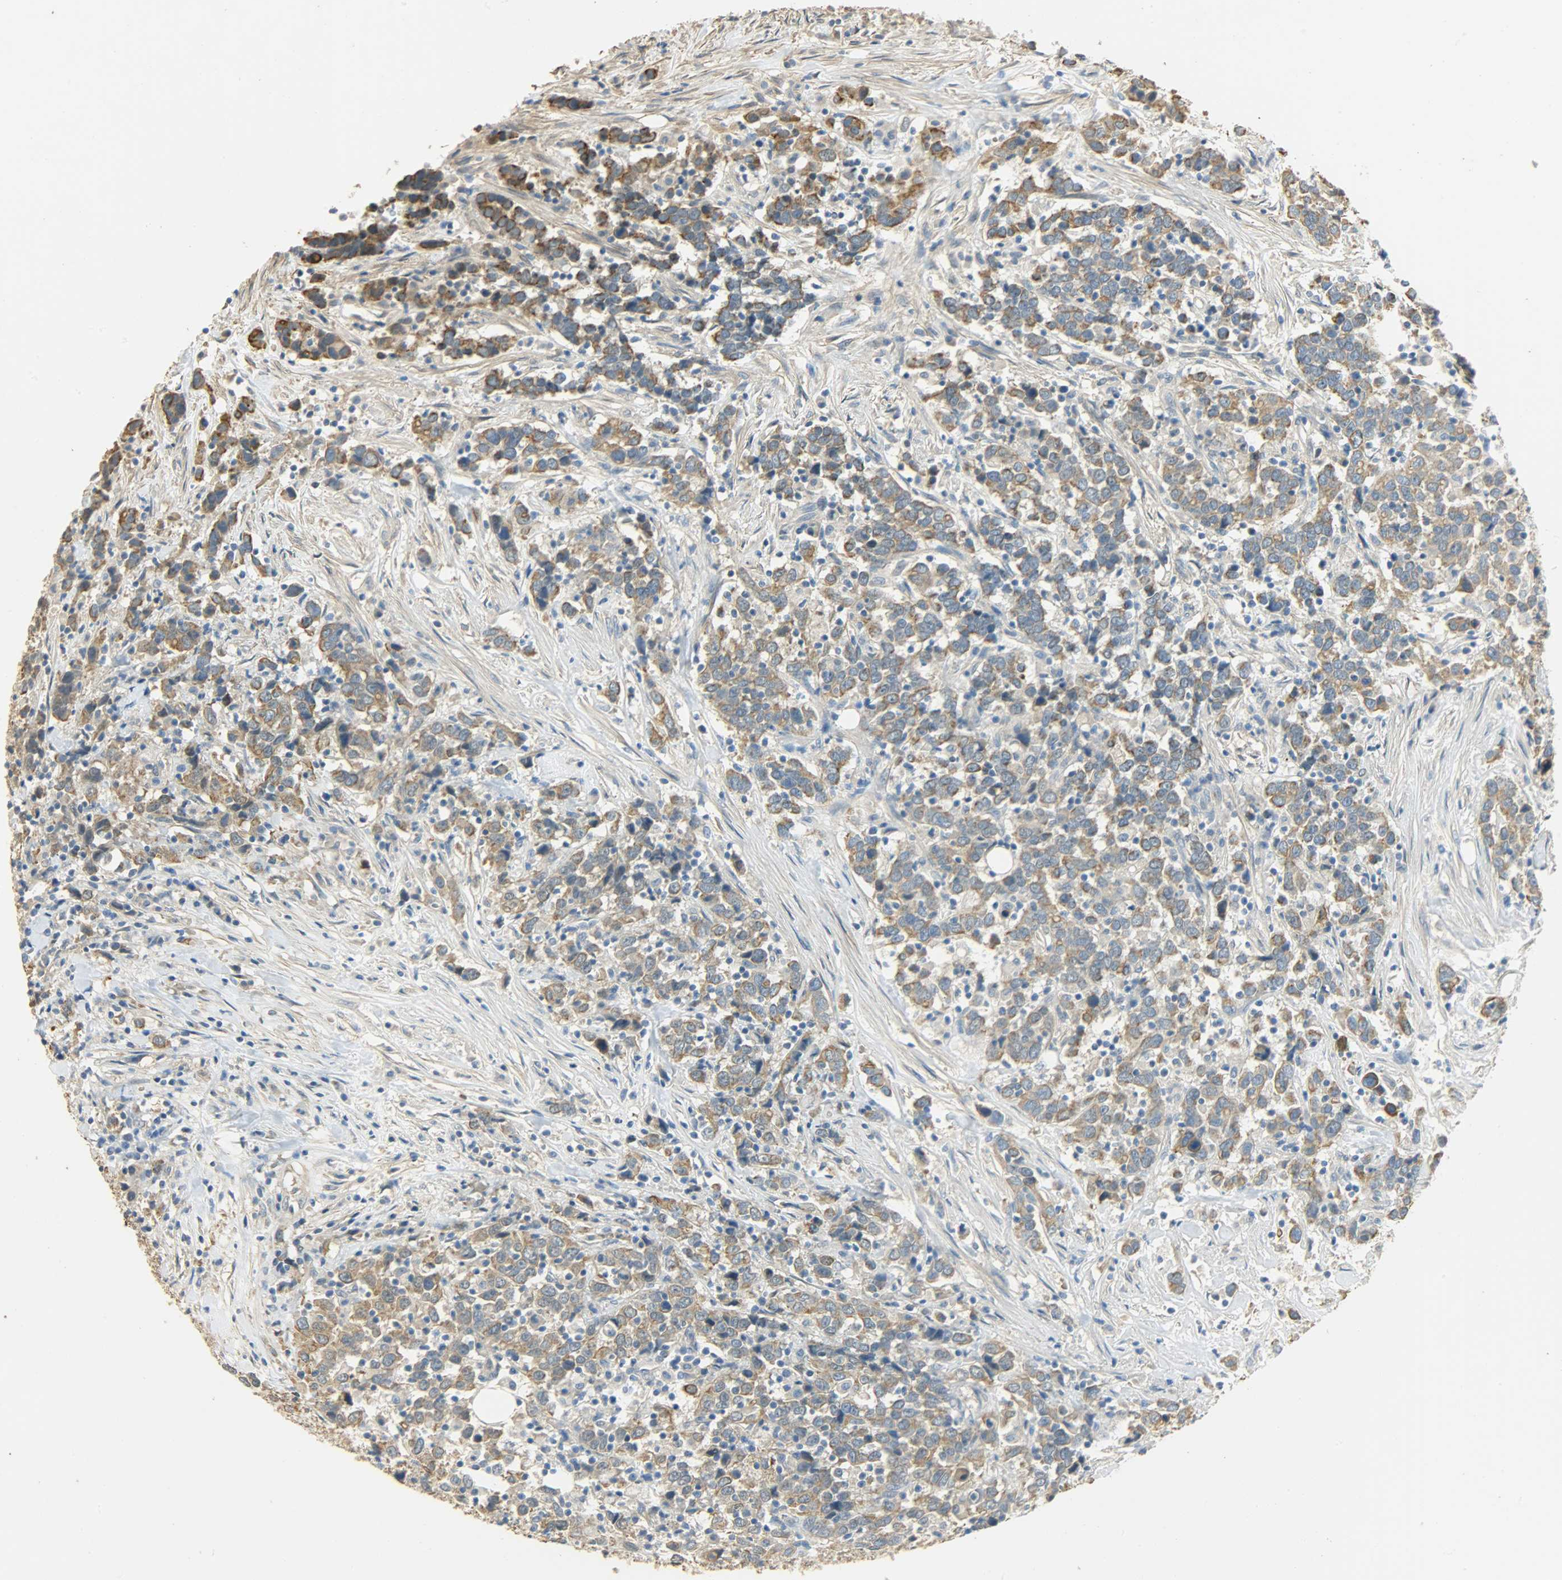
{"staining": {"intensity": "moderate", "quantity": ">75%", "location": "cytoplasmic/membranous"}, "tissue": "urothelial cancer", "cell_type": "Tumor cells", "image_type": "cancer", "snomed": [{"axis": "morphology", "description": "Urothelial carcinoma, High grade"}, {"axis": "topography", "description": "Urinary bladder"}], "caption": "Human high-grade urothelial carcinoma stained with a protein marker reveals moderate staining in tumor cells.", "gene": "USP13", "patient": {"sex": "male", "age": 61}}